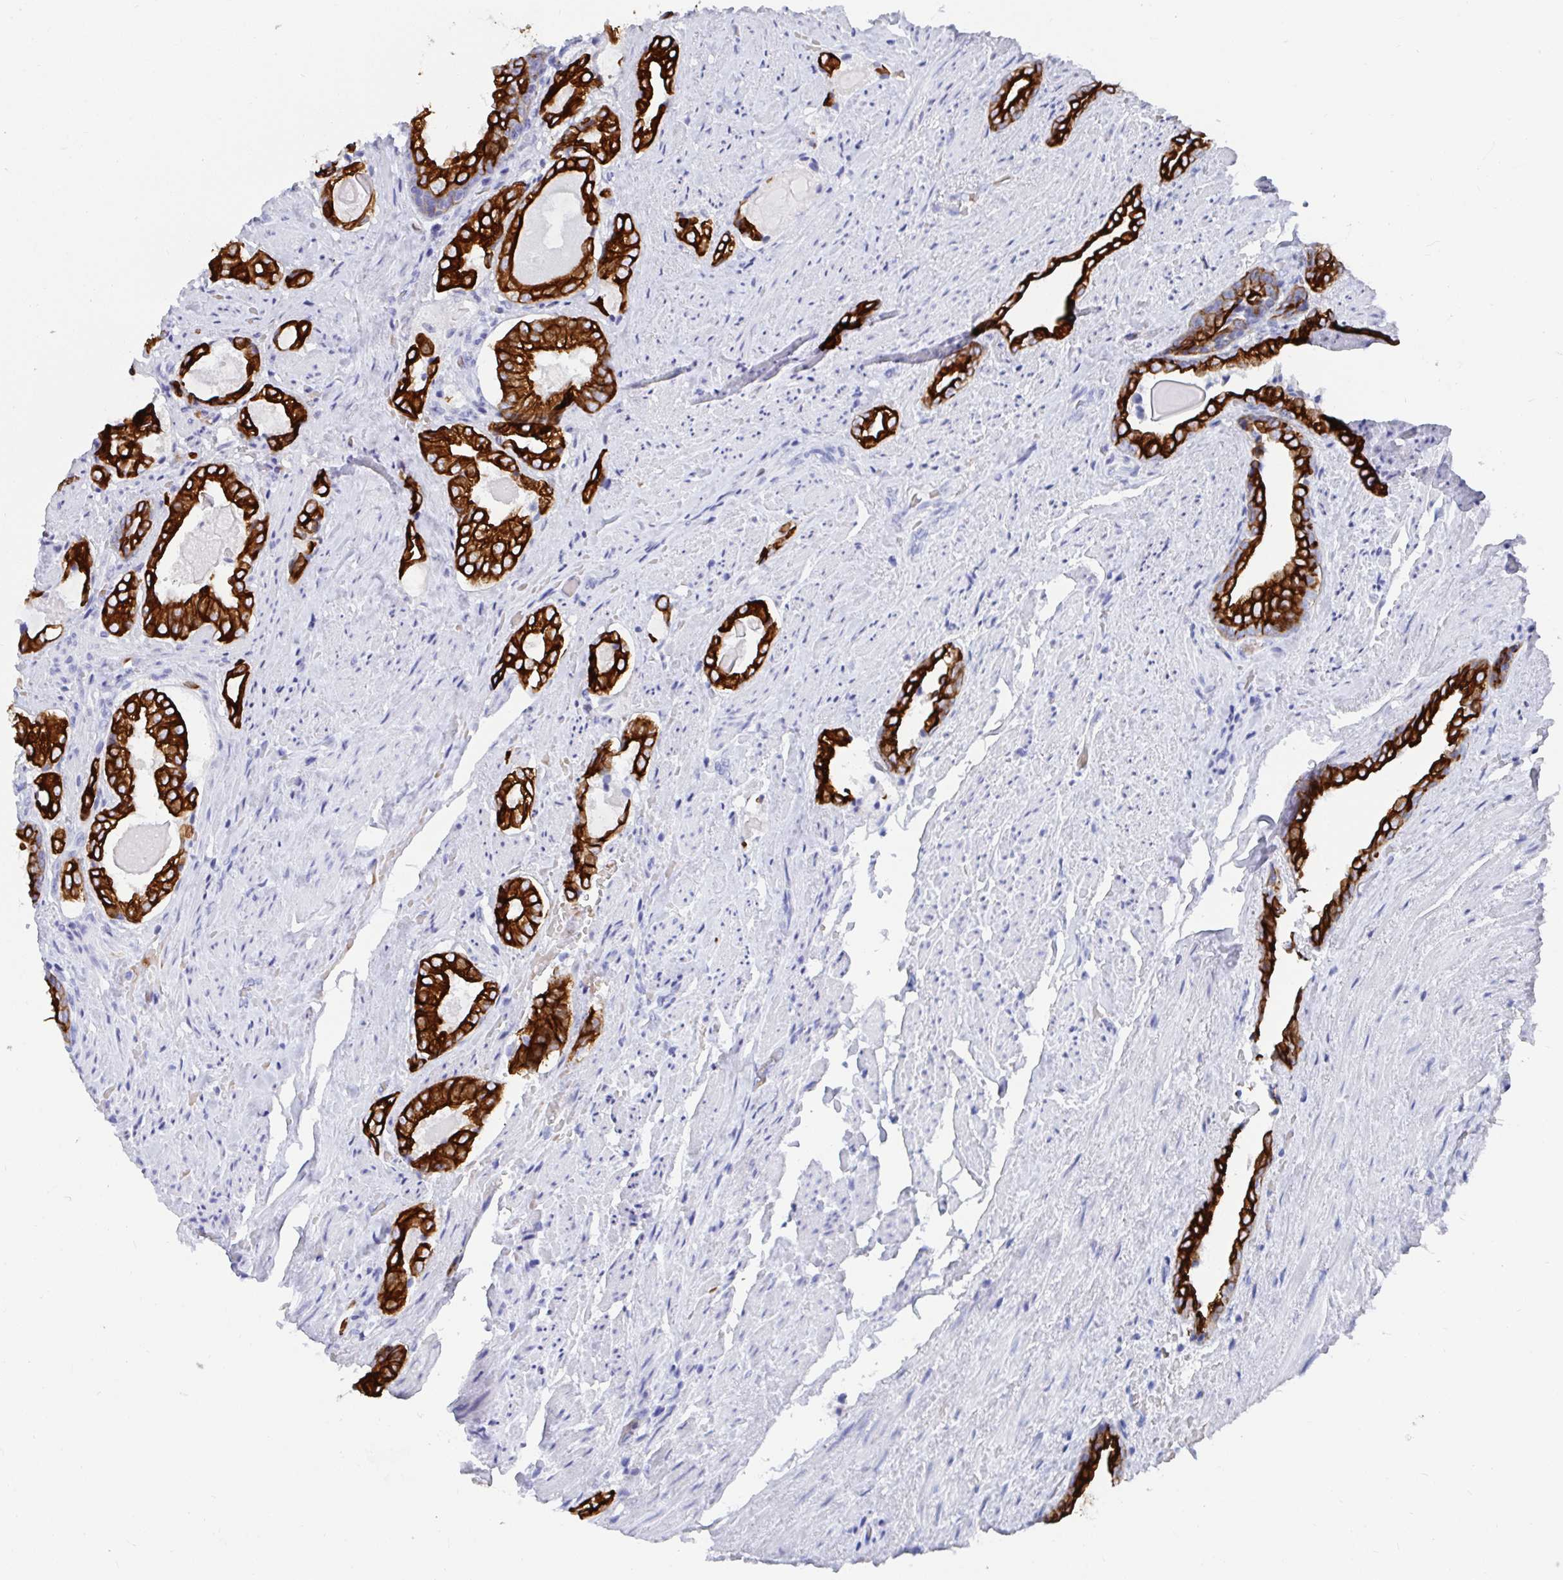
{"staining": {"intensity": "strong", "quantity": ">75%", "location": "cytoplasmic/membranous"}, "tissue": "prostate cancer", "cell_type": "Tumor cells", "image_type": "cancer", "snomed": [{"axis": "morphology", "description": "Adenocarcinoma, High grade"}, {"axis": "topography", "description": "Prostate"}], "caption": "There is high levels of strong cytoplasmic/membranous positivity in tumor cells of prostate cancer (high-grade adenocarcinoma), as demonstrated by immunohistochemical staining (brown color).", "gene": "CLDN8", "patient": {"sex": "male", "age": 65}}